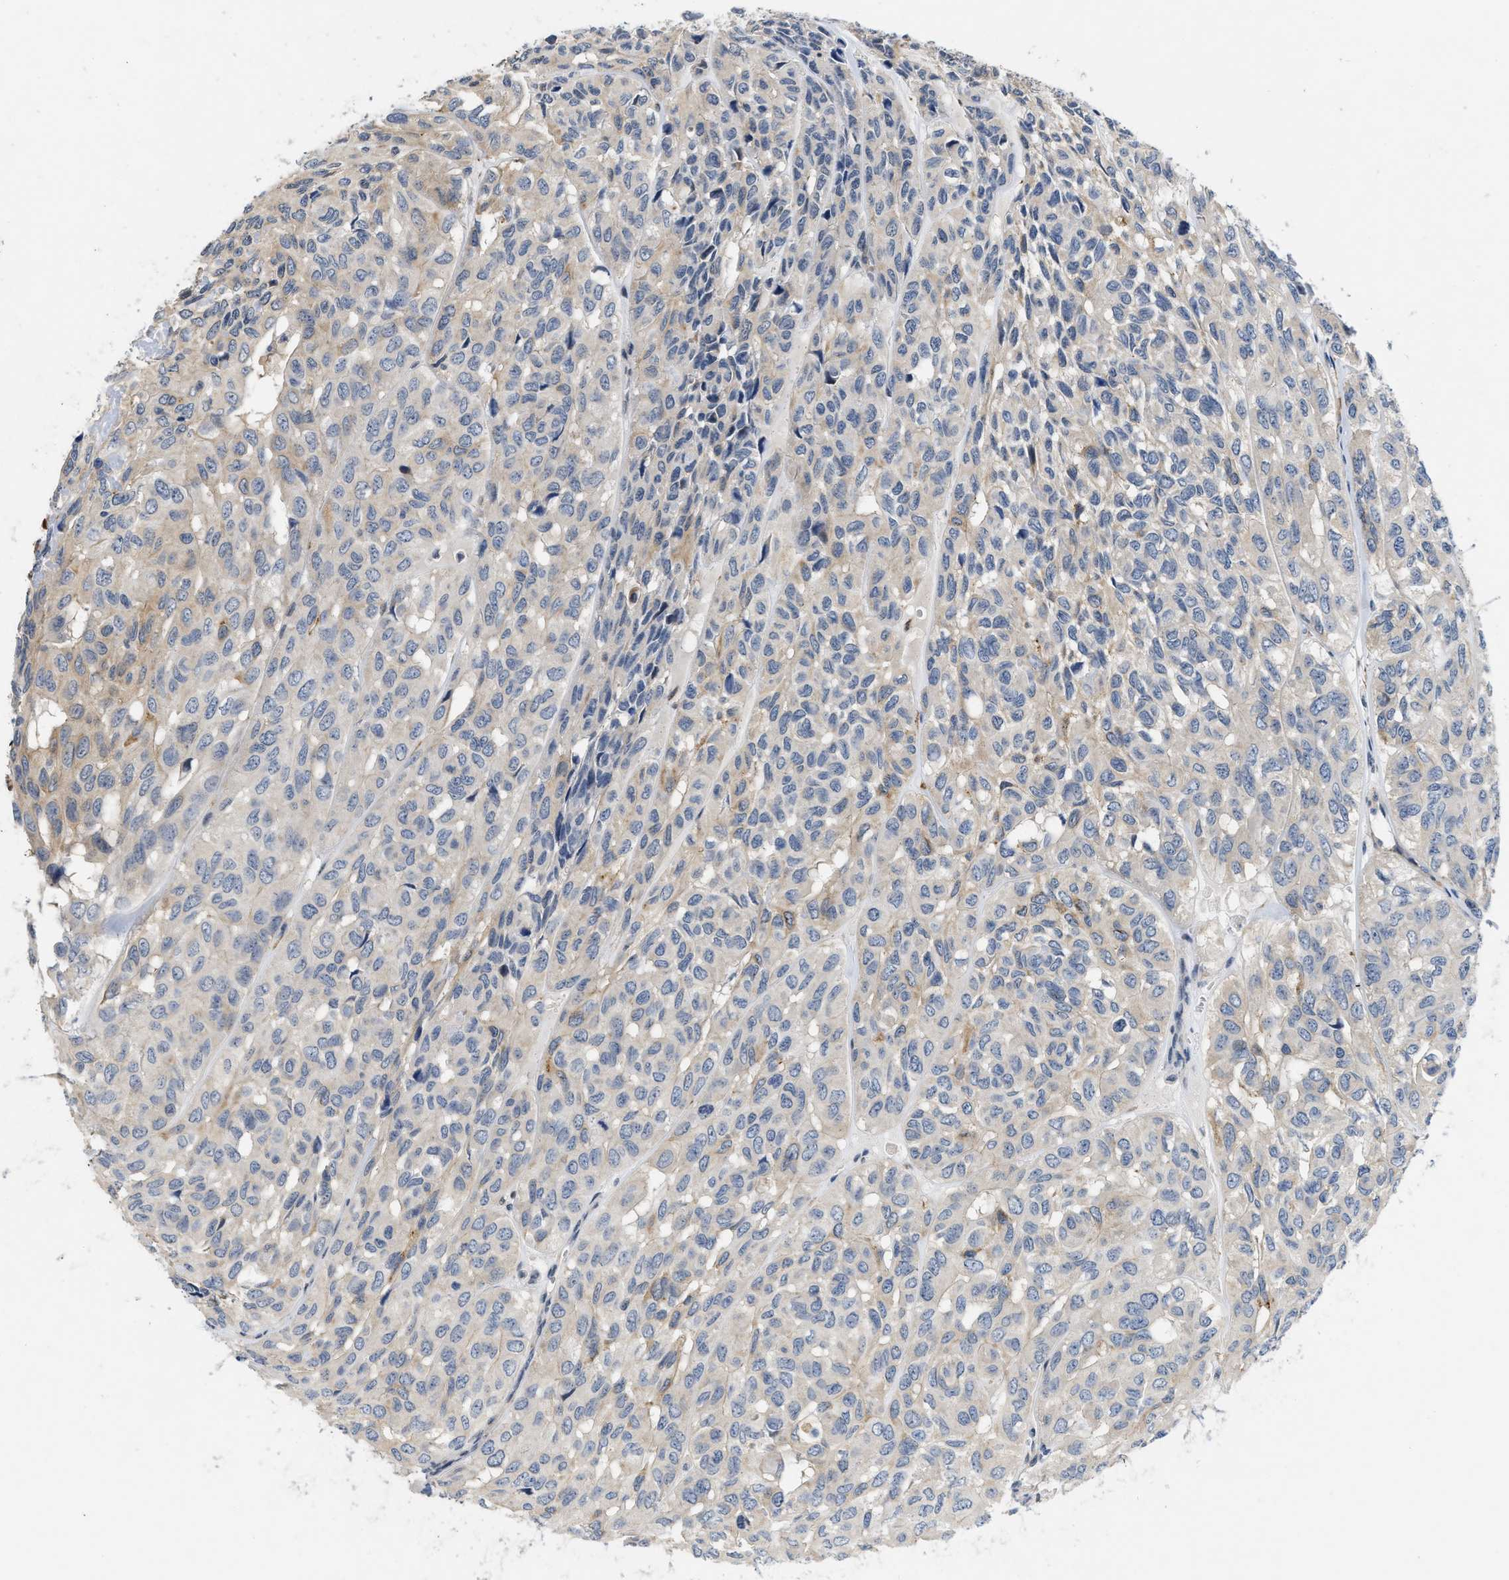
{"staining": {"intensity": "weak", "quantity": "<25%", "location": "cytoplasmic/membranous"}, "tissue": "head and neck cancer", "cell_type": "Tumor cells", "image_type": "cancer", "snomed": [{"axis": "morphology", "description": "Adenocarcinoma, NOS"}, {"axis": "topography", "description": "Salivary gland, NOS"}, {"axis": "topography", "description": "Head-Neck"}], "caption": "DAB (3,3'-diaminobenzidine) immunohistochemical staining of adenocarcinoma (head and neck) shows no significant staining in tumor cells.", "gene": "VIP", "patient": {"sex": "female", "age": 76}}